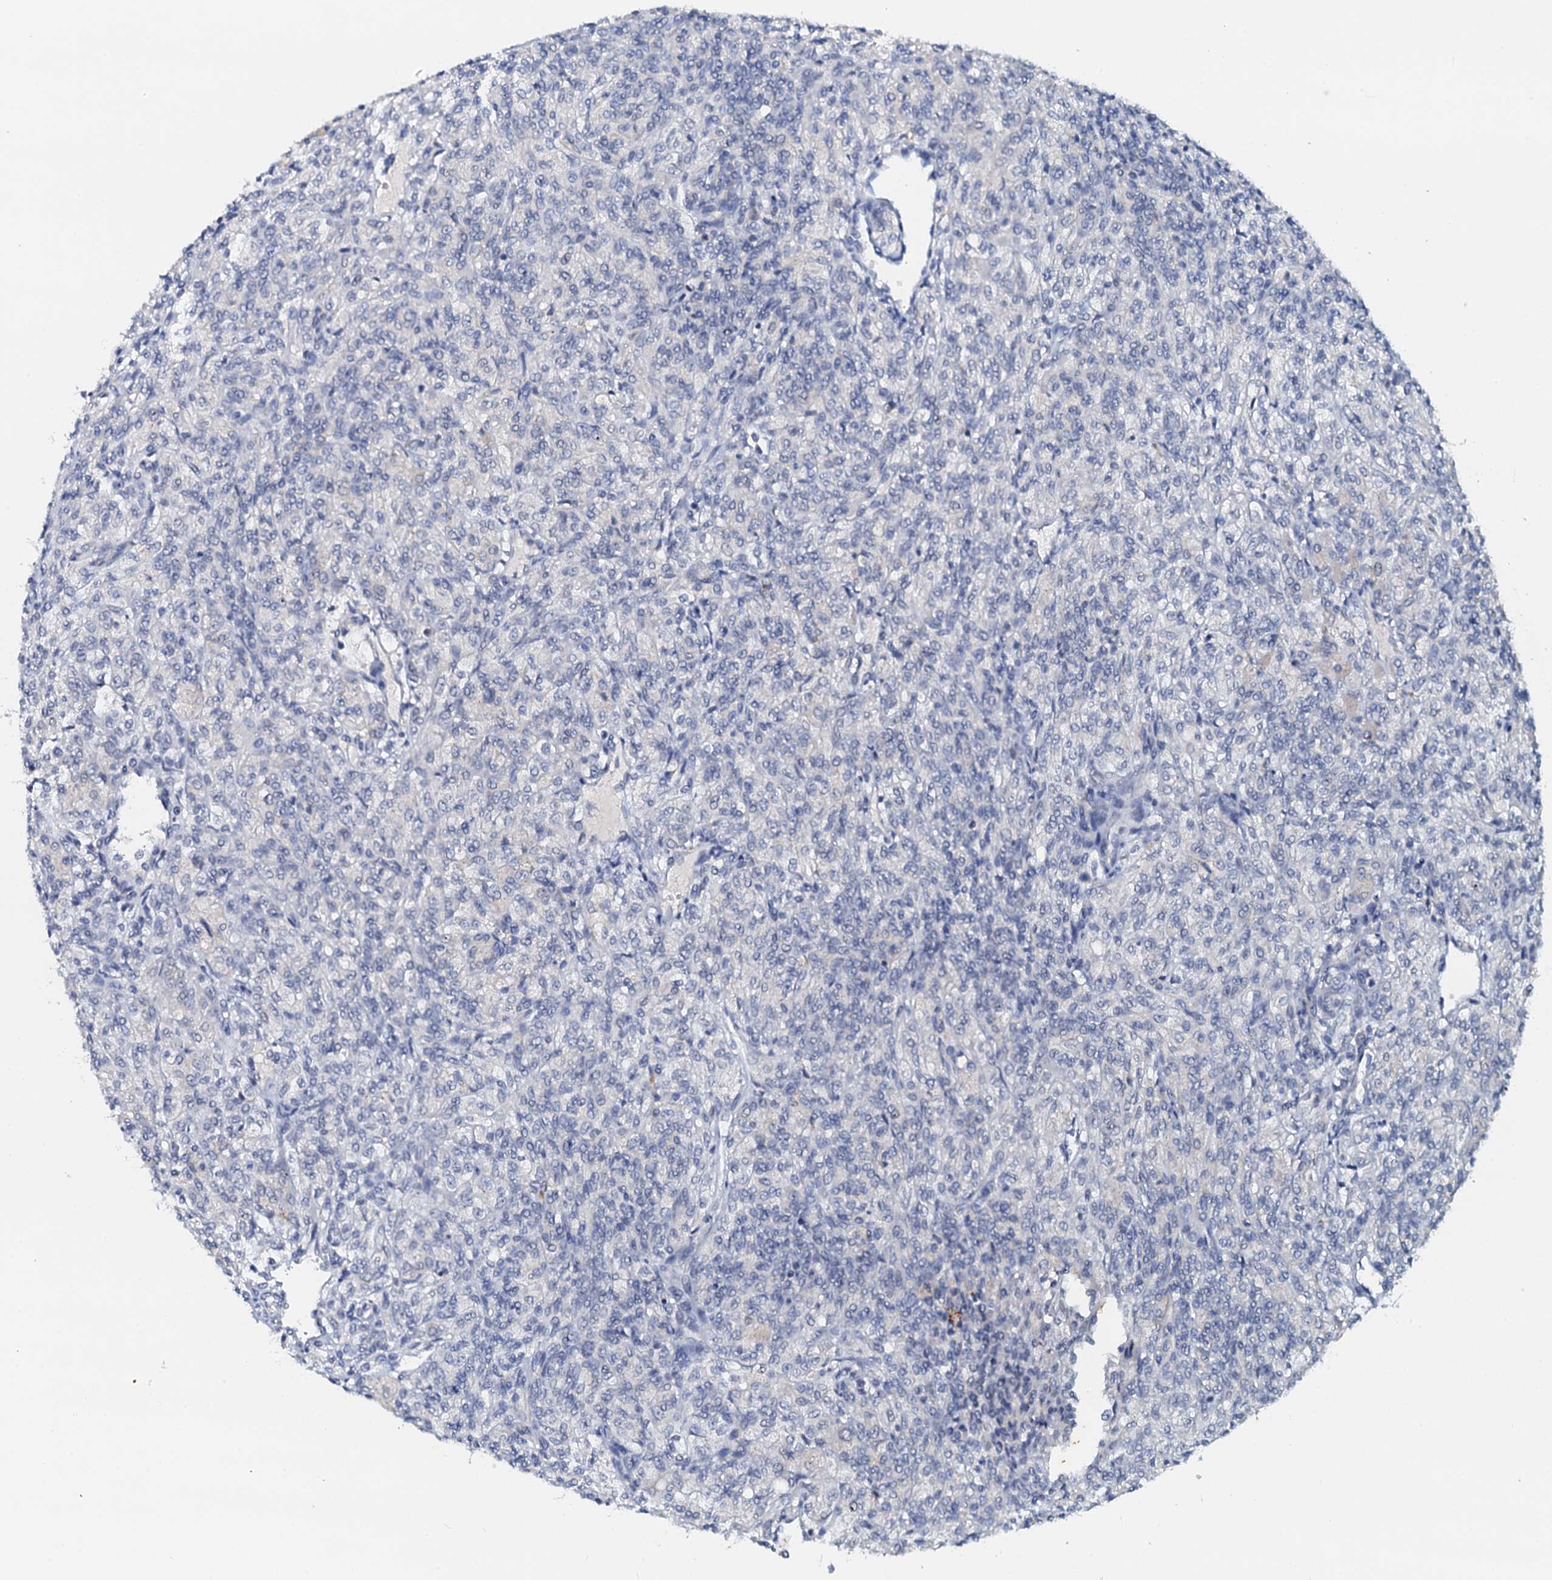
{"staining": {"intensity": "negative", "quantity": "none", "location": "none"}, "tissue": "renal cancer", "cell_type": "Tumor cells", "image_type": "cancer", "snomed": [{"axis": "morphology", "description": "Adenocarcinoma, NOS"}, {"axis": "topography", "description": "Kidney"}], "caption": "IHC image of renal cancer stained for a protein (brown), which shows no positivity in tumor cells. The staining is performed using DAB (3,3'-diaminobenzidine) brown chromogen with nuclei counter-stained in using hematoxylin.", "gene": "SNTA1", "patient": {"sex": "male", "age": 77}}